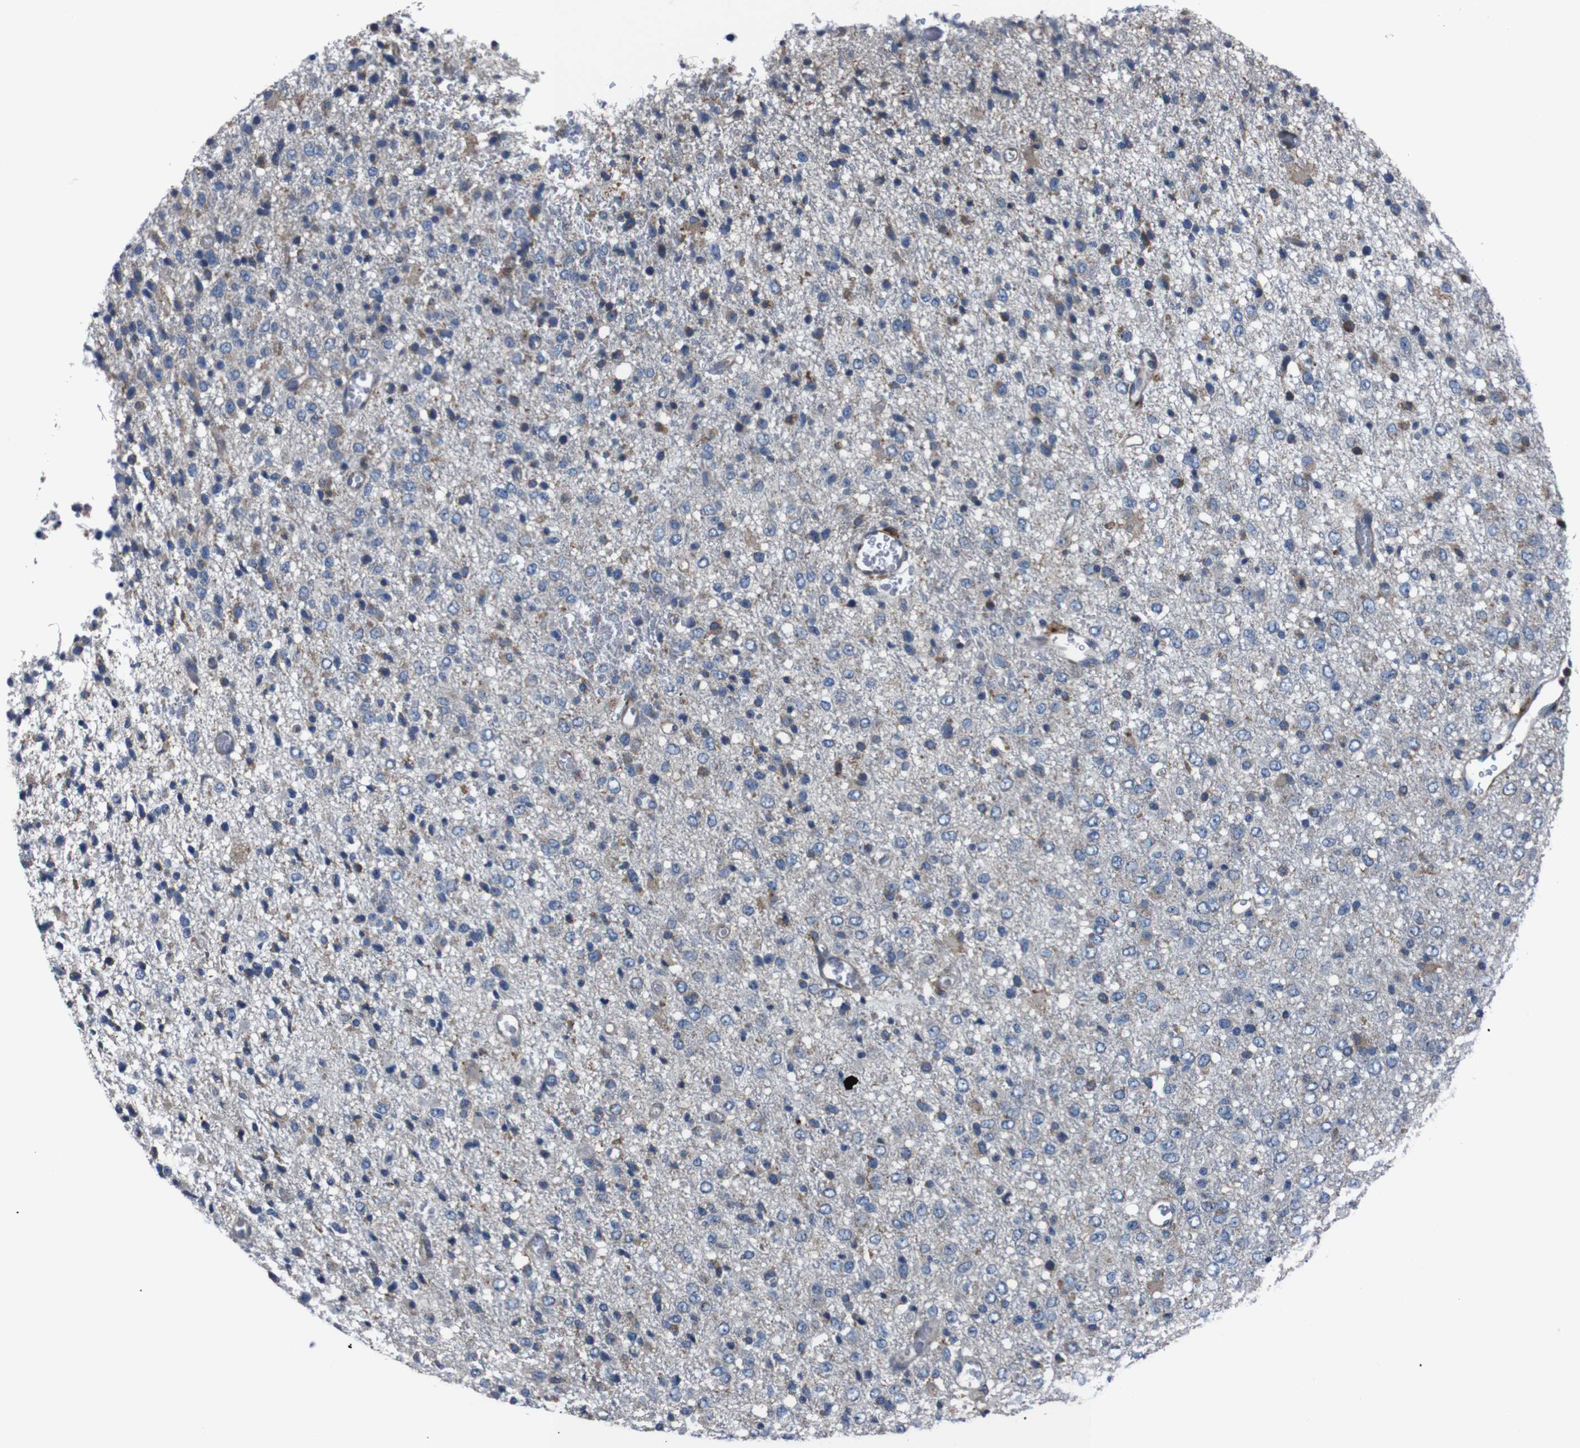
{"staining": {"intensity": "moderate", "quantity": "25%-75%", "location": "cytoplasmic/membranous"}, "tissue": "glioma", "cell_type": "Tumor cells", "image_type": "cancer", "snomed": [{"axis": "morphology", "description": "Glioma, malignant, High grade"}, {"axis": "topography", "description": "pancreas cauda"}], "caption": "Protein analysis of malignant high-grade glioma tissue displays moderate cytoplasmic/membranous expression in approximately 25%-75% of tumor cells. The staining was performed using DAB, with brown indicating positive protein expression. Nuclei are stained blue with hematoxylin.", "gene": "SIGMAR1", "patient": {"sex": "male", "age": 60}}